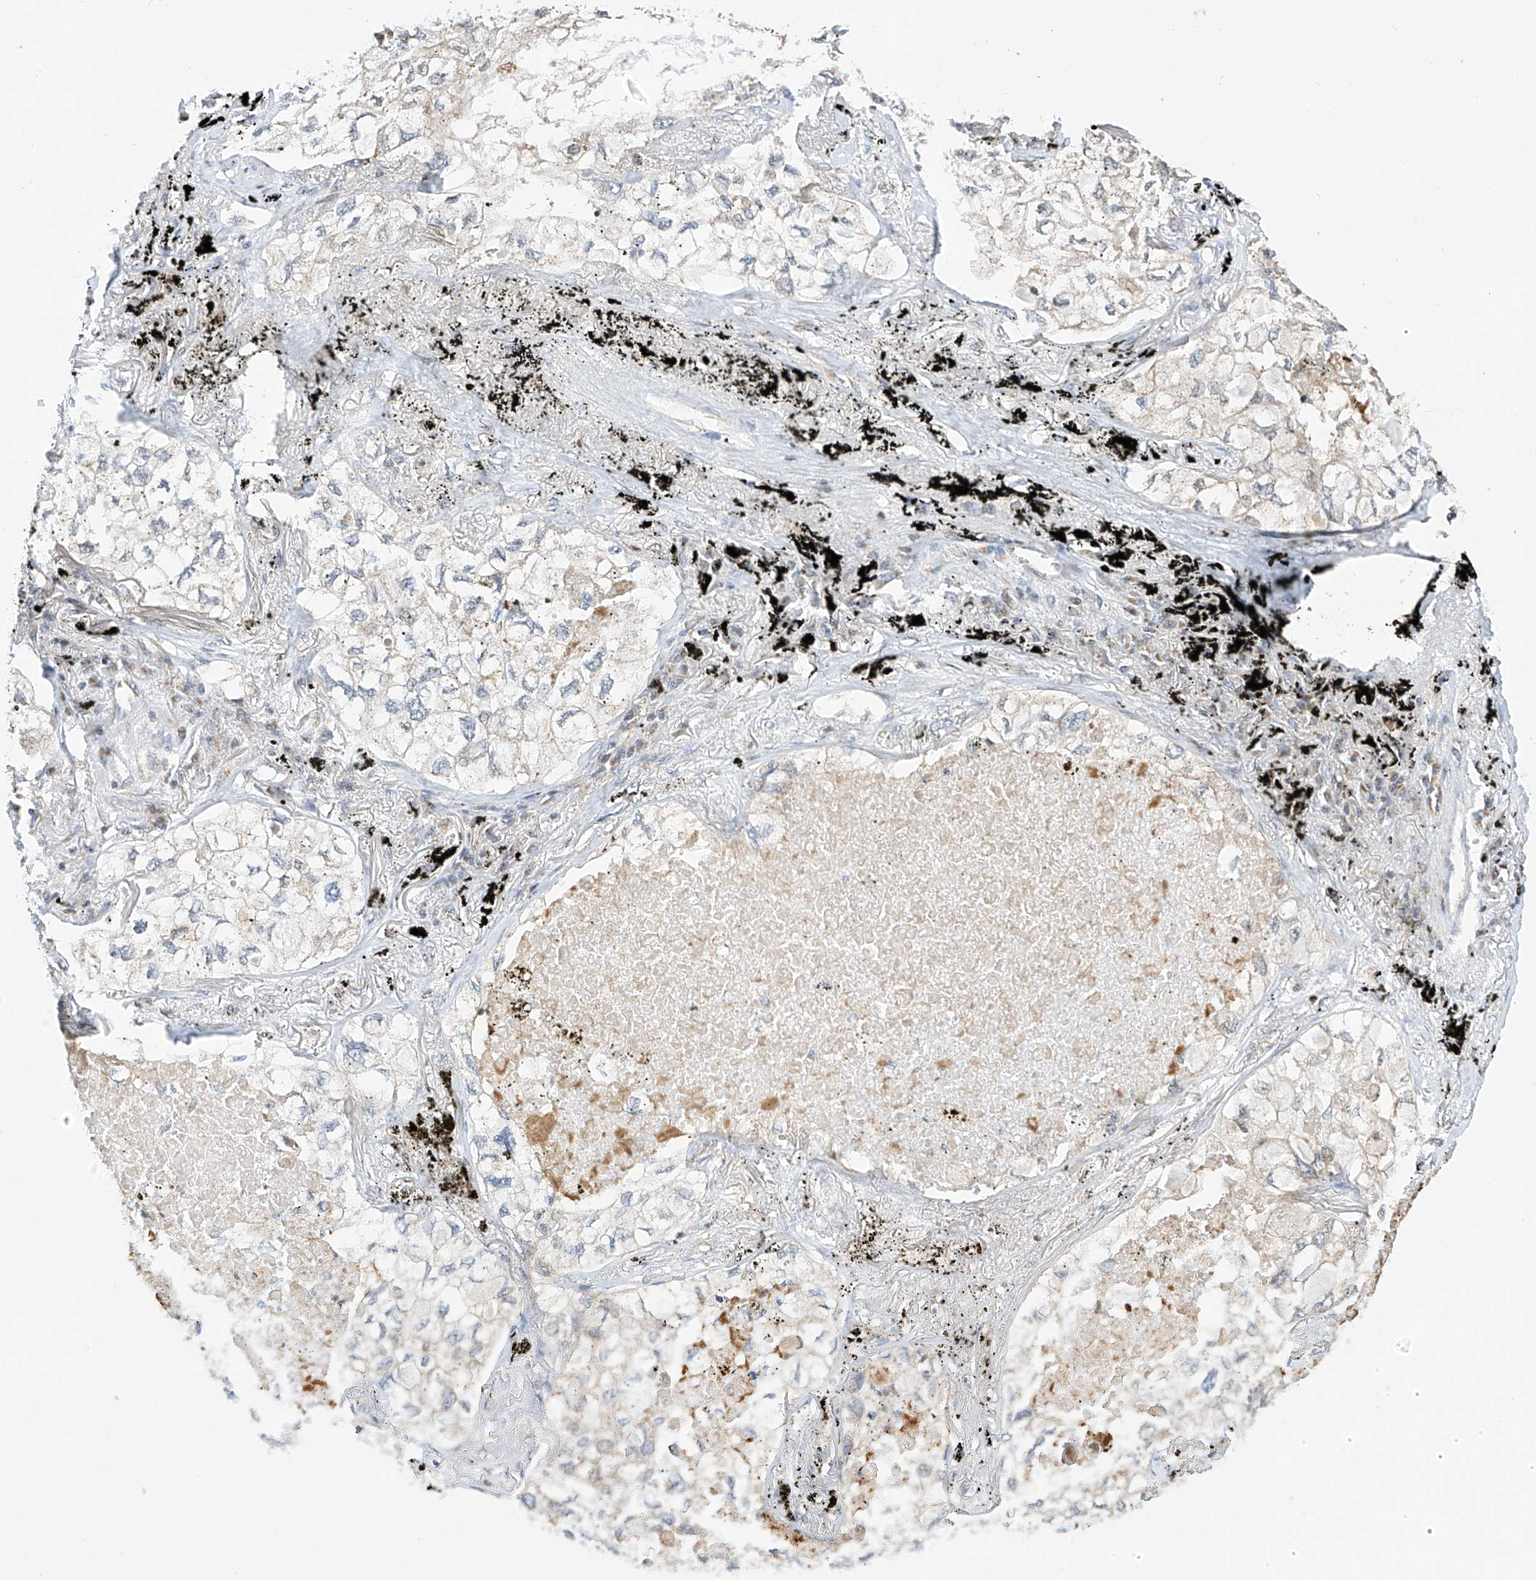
{"staining": {"intensity": "negative", "quantity": "none", "location": "none"}, "tissue": "lung cancer", "cell_type": "Tumor cells", "image_type": "cancer", "snomed": [{"axis": "morphology", "description": "Adenocarcinoma, NOS"}, {"axis": "topography", "description": "Lung"}], "caption": "Adenocarcinoma (lung) was stained to show a protein in brown. There is no significant positivity in tumor cells.", "gene": "TTLL8", "patient": {"sex": "male", "age": 65}}